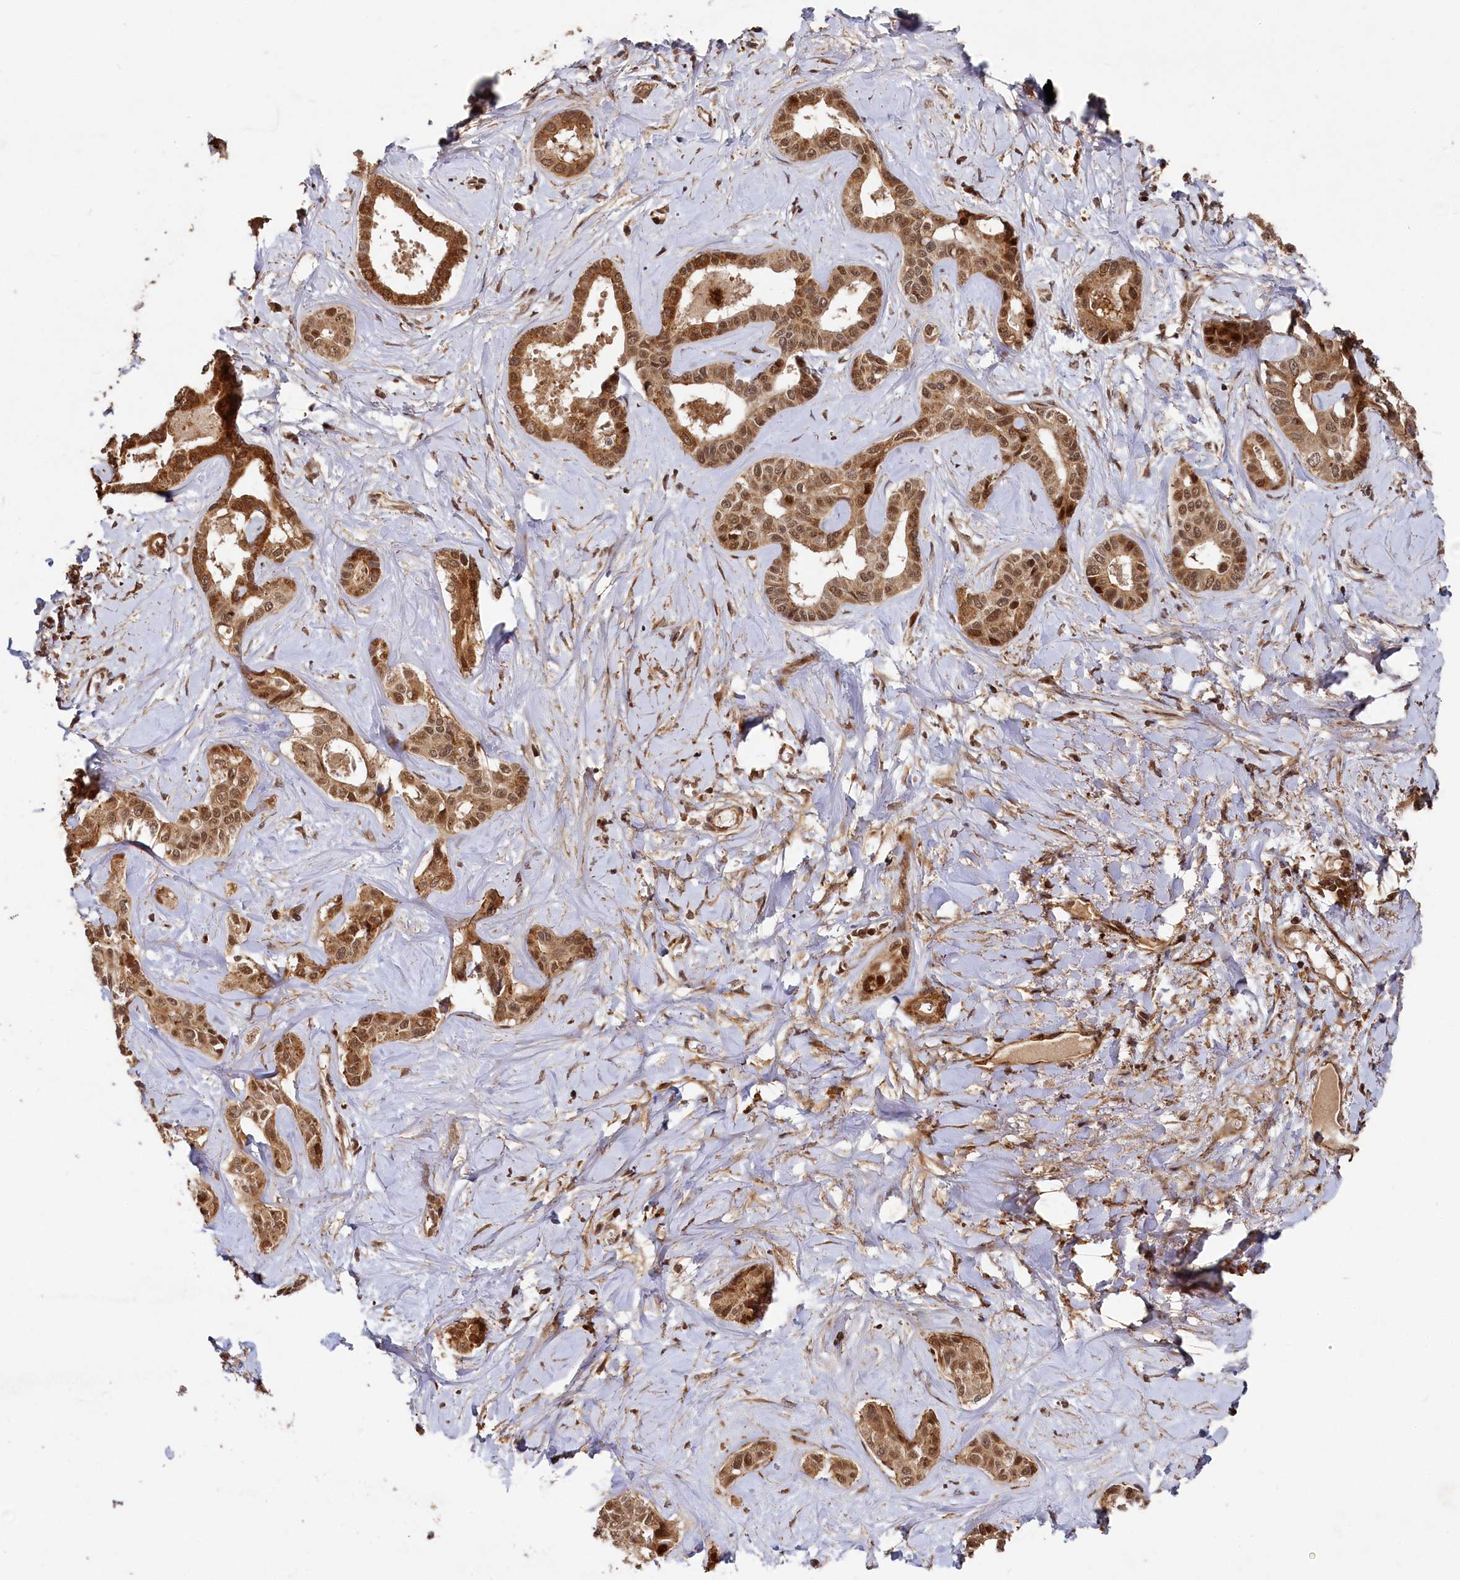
{"staining": {"intensity": "moderate", "quantity": ">75%", "location": "cytoplasmic/membranous,nuclear"}, "tissue": "liver cancer", "cell_type": "Tumor cells", "image_type": "cancer", "snomed": [{"axis": "morphology", "description": "Cholangiocarcinoma"}, {"axis": "topography", "description": "Liver"}], "caption": "Protein staining exhibits moderate cytoplasmic/membranous and nuclear positivity in approximately >75% of tumor cells in liver cholangiocarcinoma.", "gene": "TRIM23", "patient": {"sex": "female", "age": 77}}